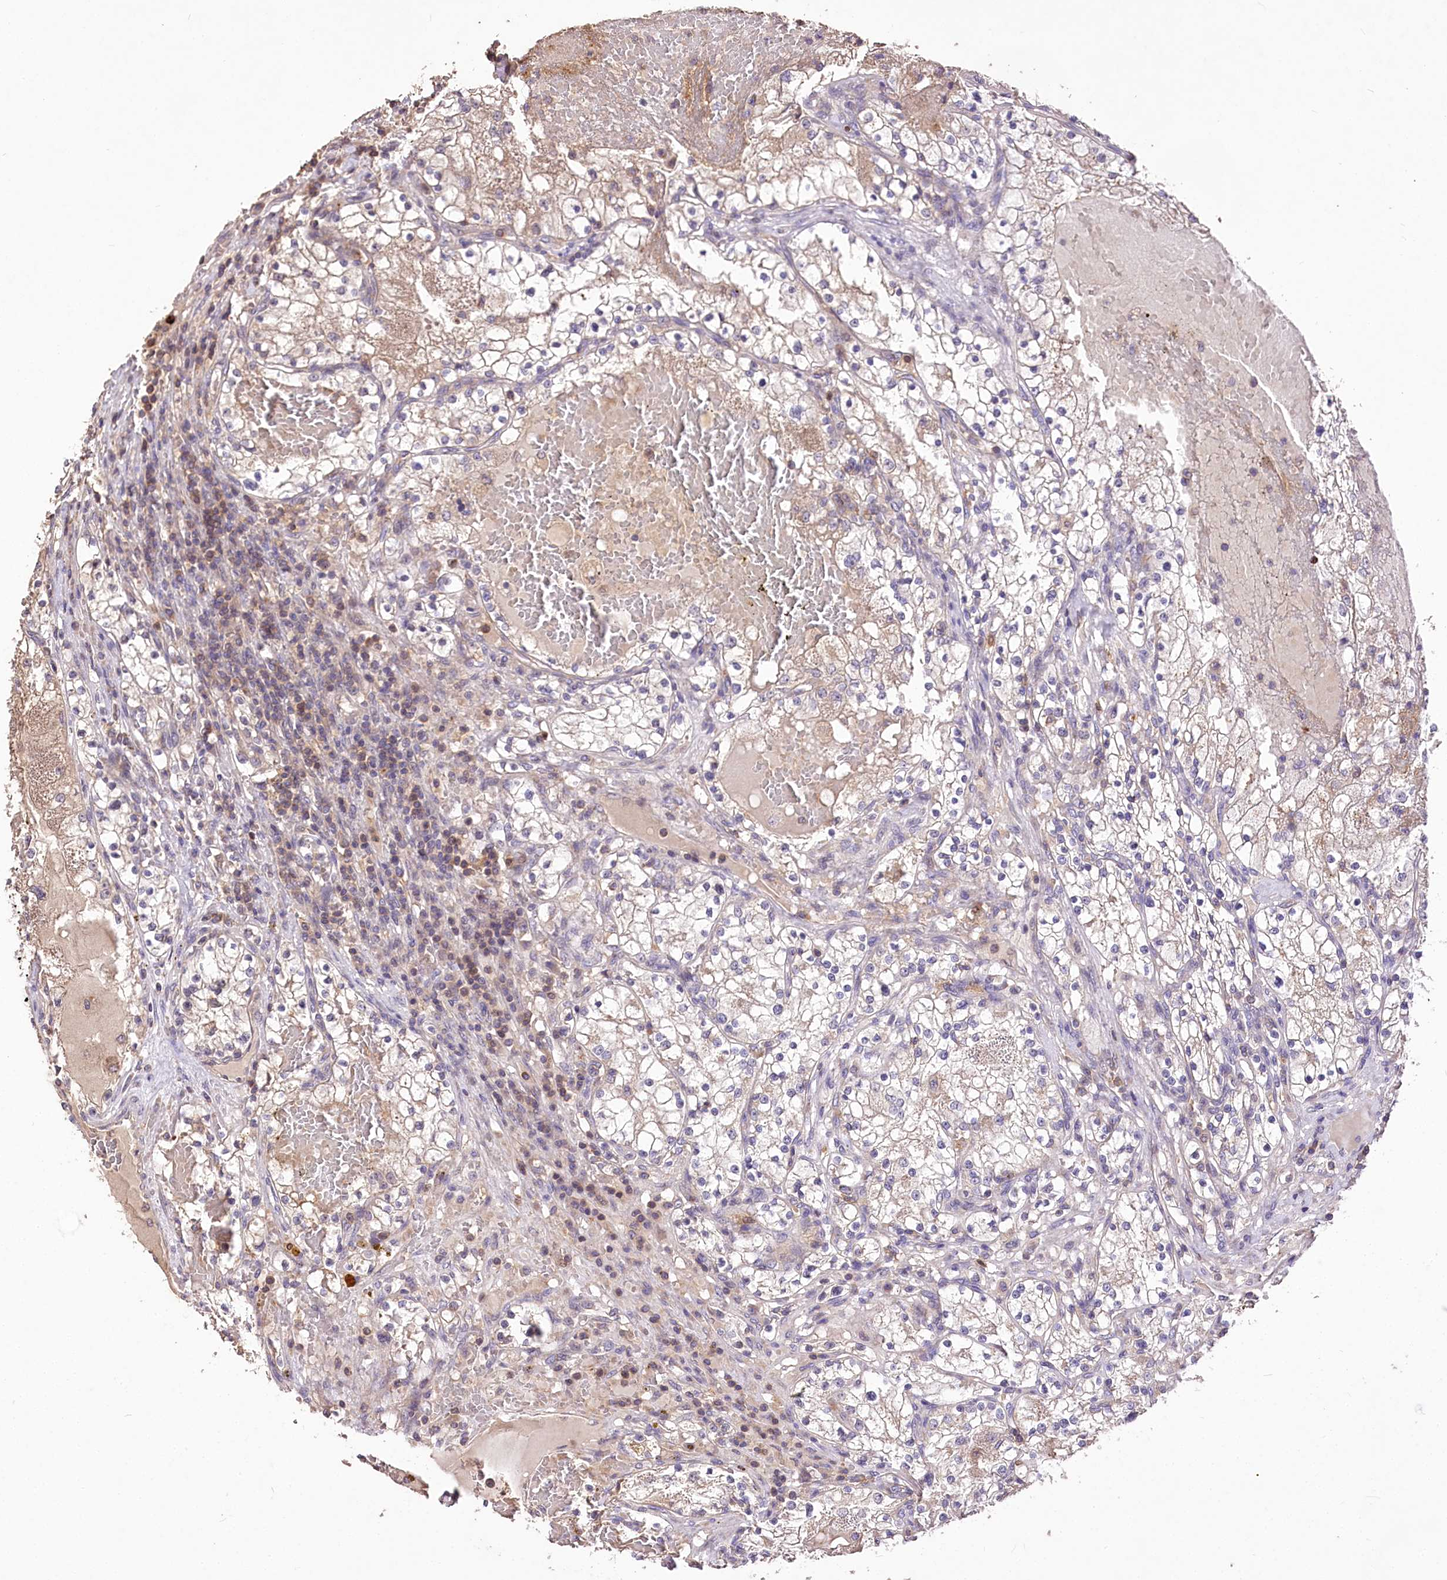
{"staining": {"intensity": "negative", "quantity": "none", "location": "none"}, "tissue": "renal cancer", "cell_type": "Tumor cells", "image_type": "cancer", "snomed": [{"axis": "morphology", "description": "Normal tissue, NOS"}, {"axis": "morphology", "description": "Adenocarcinoma, NOS"}, {"axis": "topography", "description": "Kidney"}], "caption": "Immunohistochemical staining of human renal adenocarcinoma shows no significant expression in tumor cells.", "gene": "SERGEF", "patient": {"sex": "male", "age": 68}}